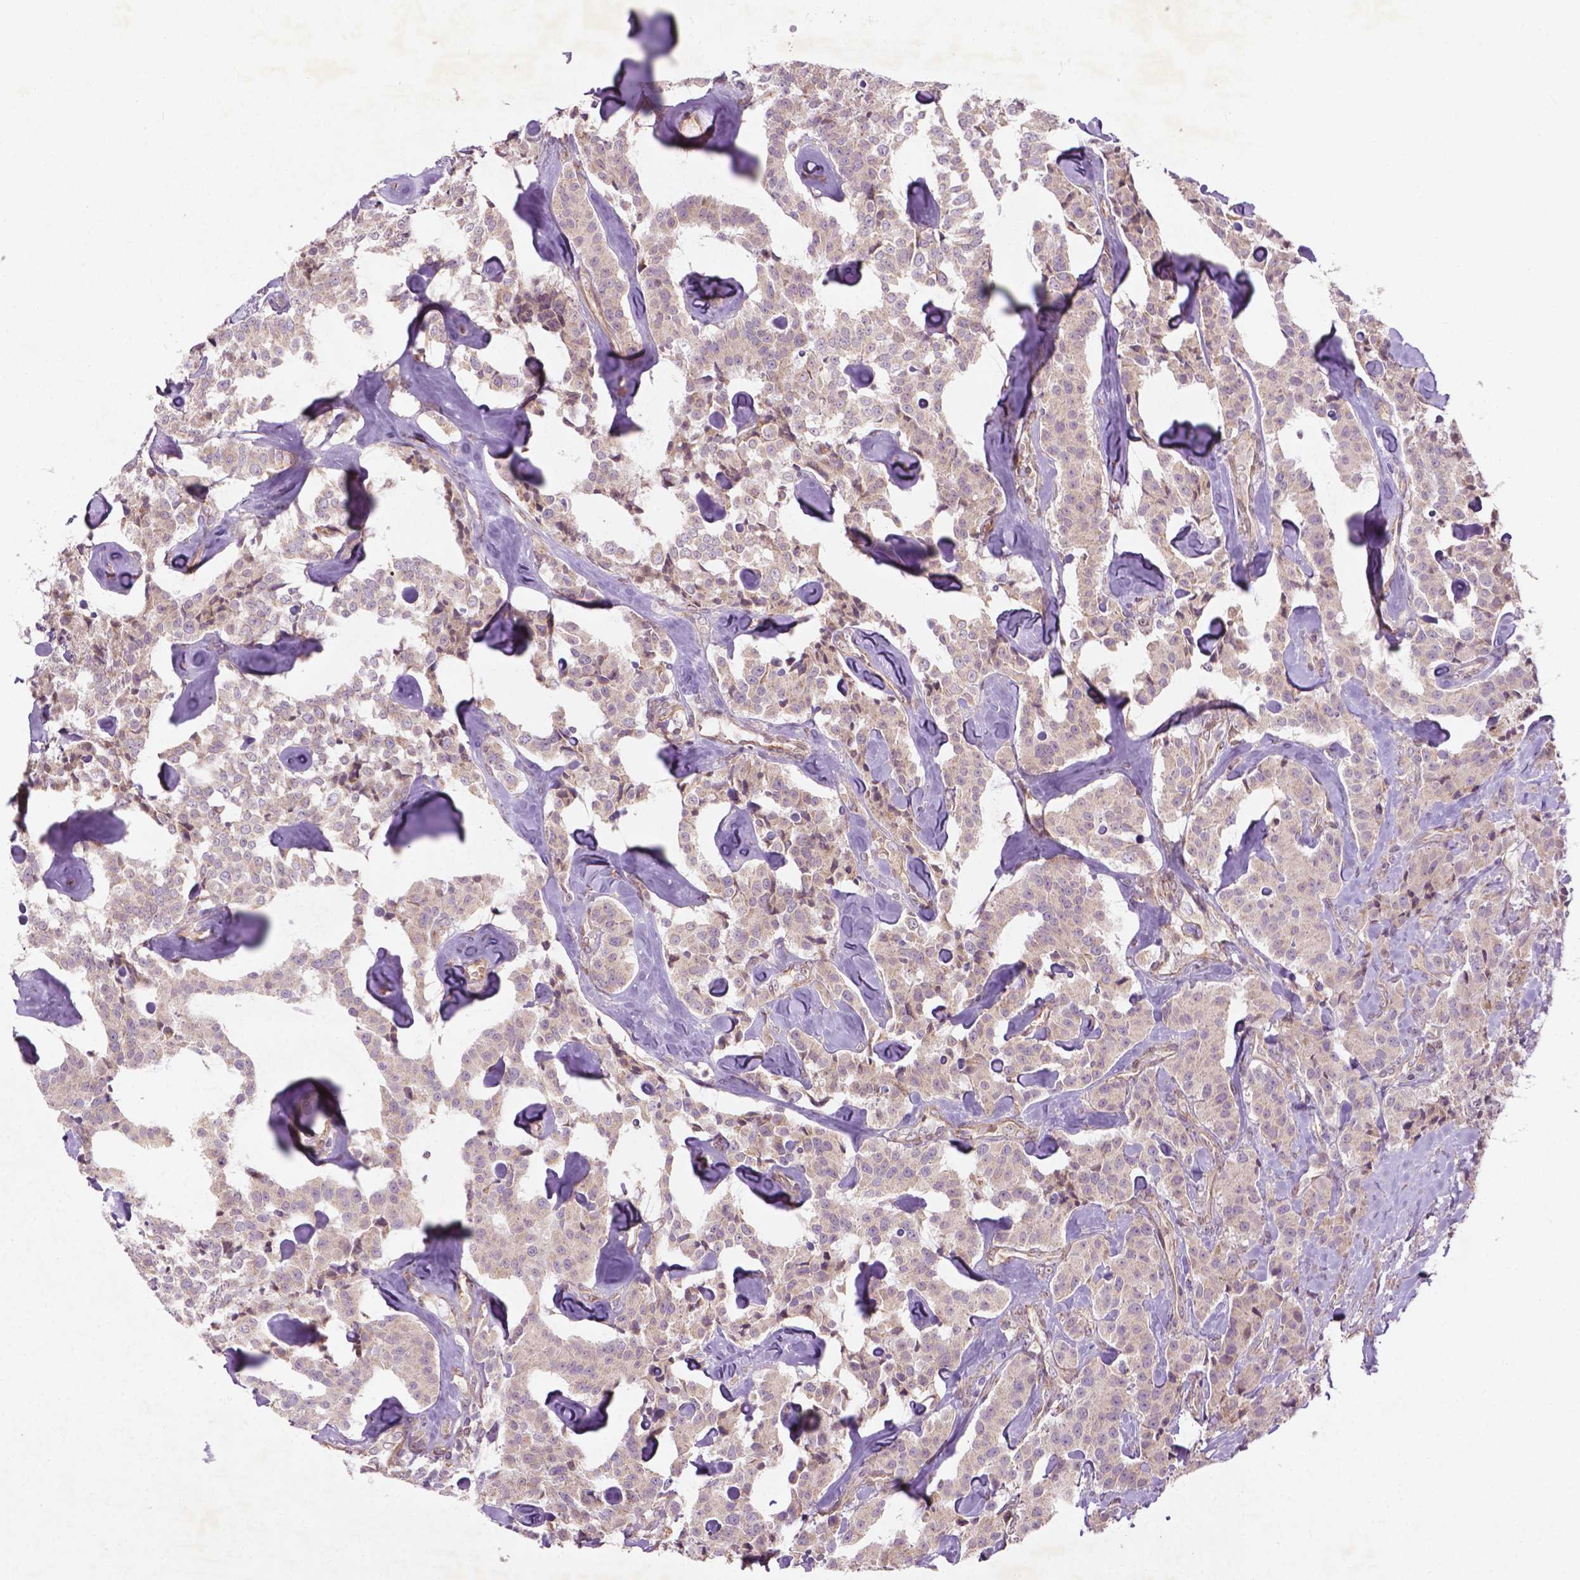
{"staining": {"intensity": "negative", "quantity": "none", "location": "none"}, "tissue": "carcinoid", "cell_type": "Tumor cells", "image_type": "cancer", "snomed": [{"axis": "morphology", "description": "Carcinoid, malignant, NOS"}, {"axis": "topography", "description": "Pancreas"}], "caption": "The image reveals no staining of tumor cells in carcinoid. The staining is performed using DAB (3,3'-diaminobenzidine) brown chromogen with nuclei counter-stained in using hematoxylin.", "gene": "TCHP", "patient": {"sex": "male", "age": 41}}